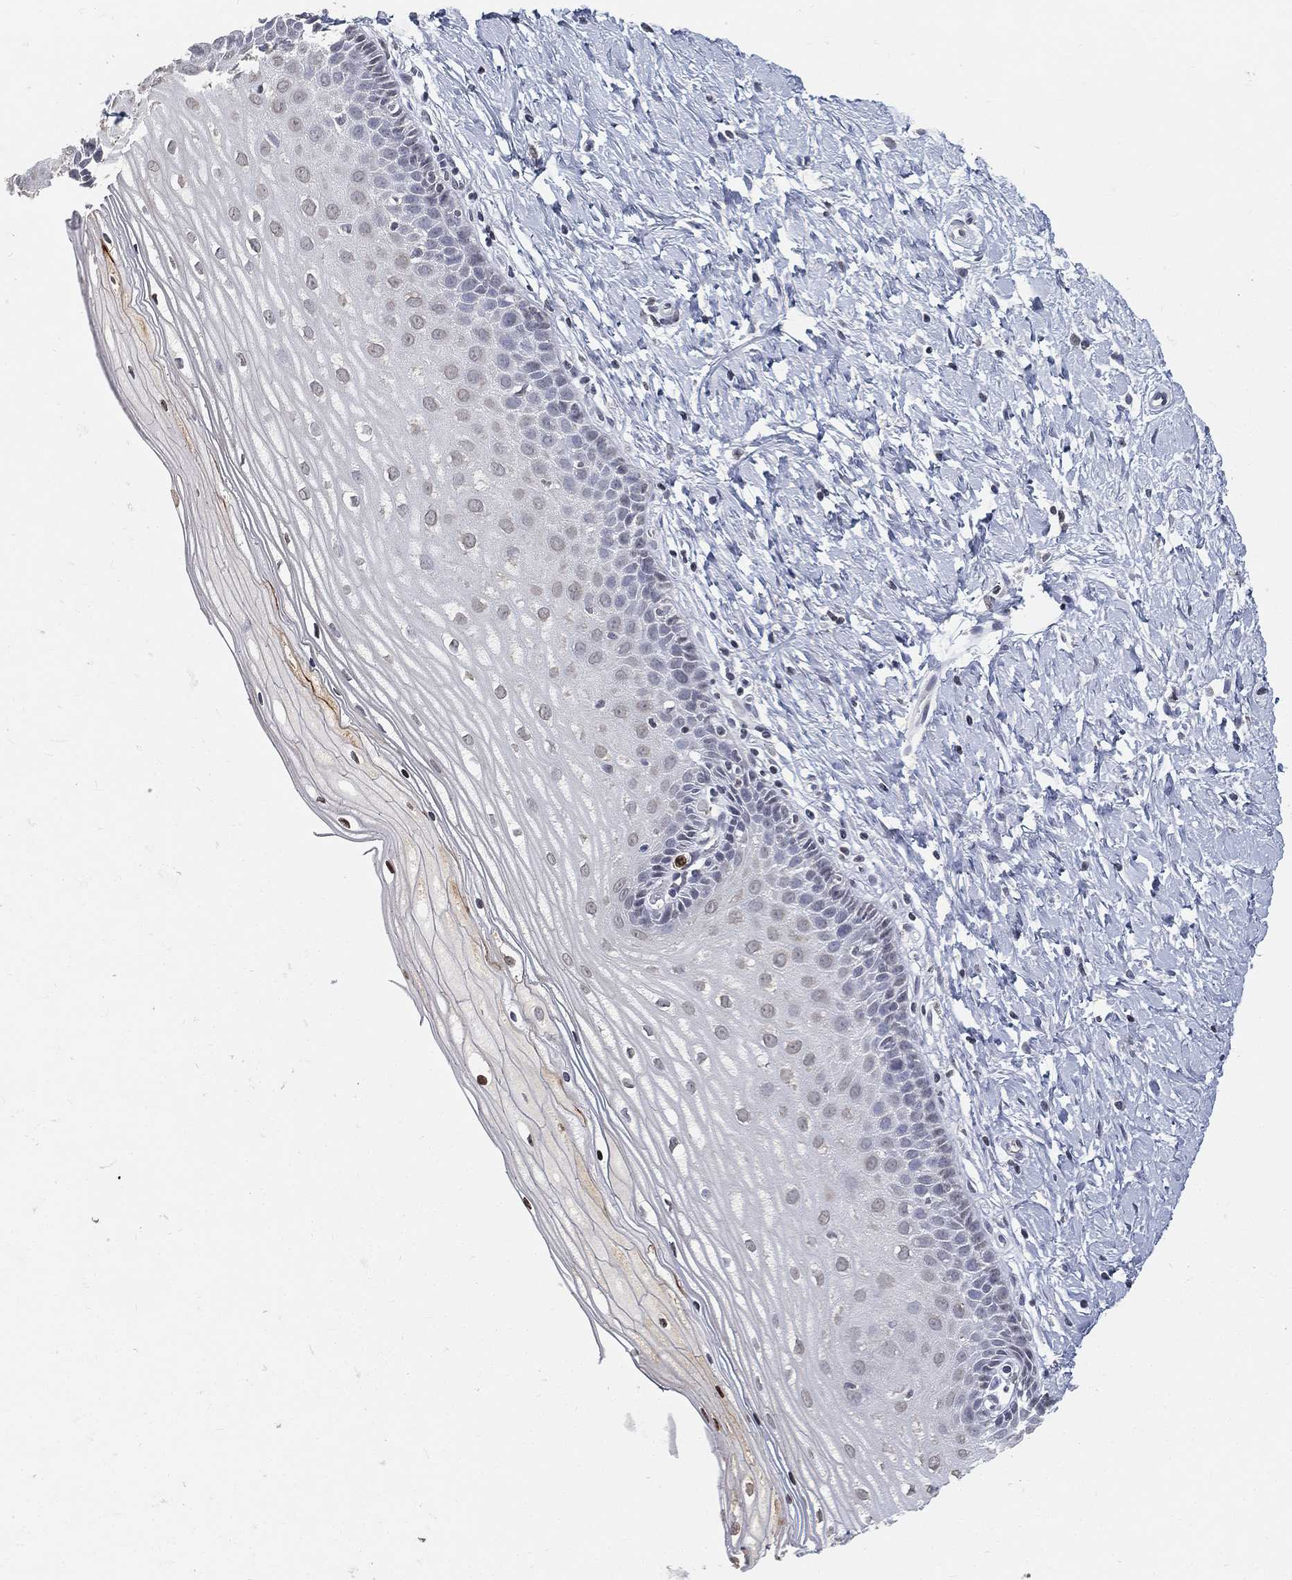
{"staining": {"intensity": "negative", "quantity": "none", "location": "none"}, "tissue": "cervix", "cell_type": "Glandular cells", "image_type": "normal", "snomed": [{"axis": "morphology", "description": "Normal tissue, NOS"}, {"axis": "topography", "description": "Cervix"}], "caption": "Glandular cells are negative for protein expression in normal human cervix. (Stains: DAB (3,3'-diaminobenzidine) immunohistochemistry (IHC) with hematoxylin counter stain, Microscopy: brightfield microscopy at high magnification).", "gene": "ARG1", "patient": {"sex": "female", "age": 37}}